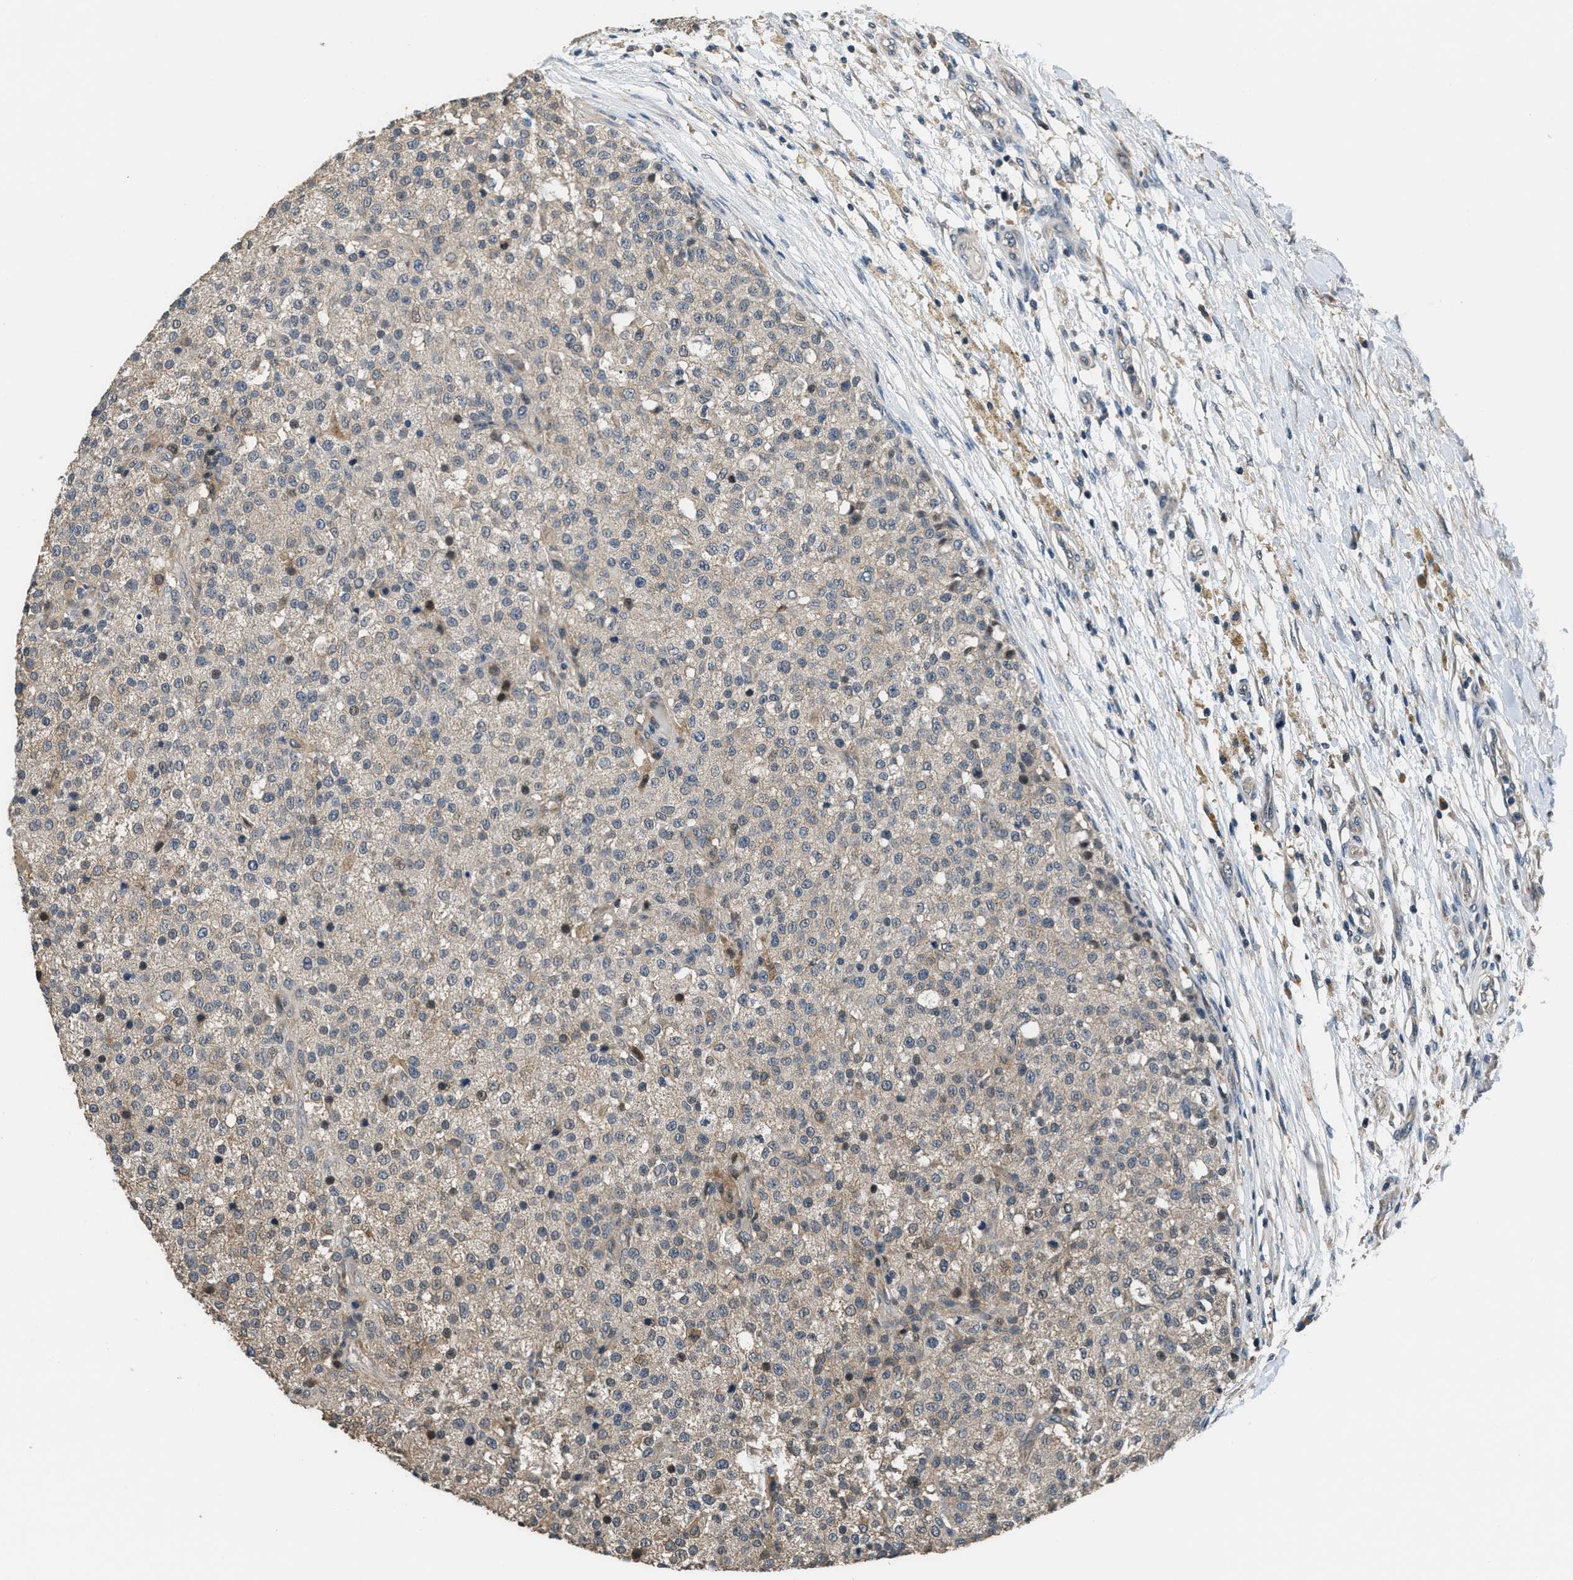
{"staining": {"intensity": "weak", "quantity": "<25%", "location": "cytoplasmic/membranous"}, "tissue": "testis cancer", "cell_type": "Tumor cells", "image_type": "cancer", "snomed": [{"axis": "morphology", "description": "Seminoma, NOS"}, {"axis": "topography", "description": "Testis"}], "caption": "Tumor cells are negative for protein expression in human seminoma (testis). (DAB immunohistochemistry with hematoxylin counter stain).", "gene": "NAT1", "patient": {"sex": "male", "age": 59}}